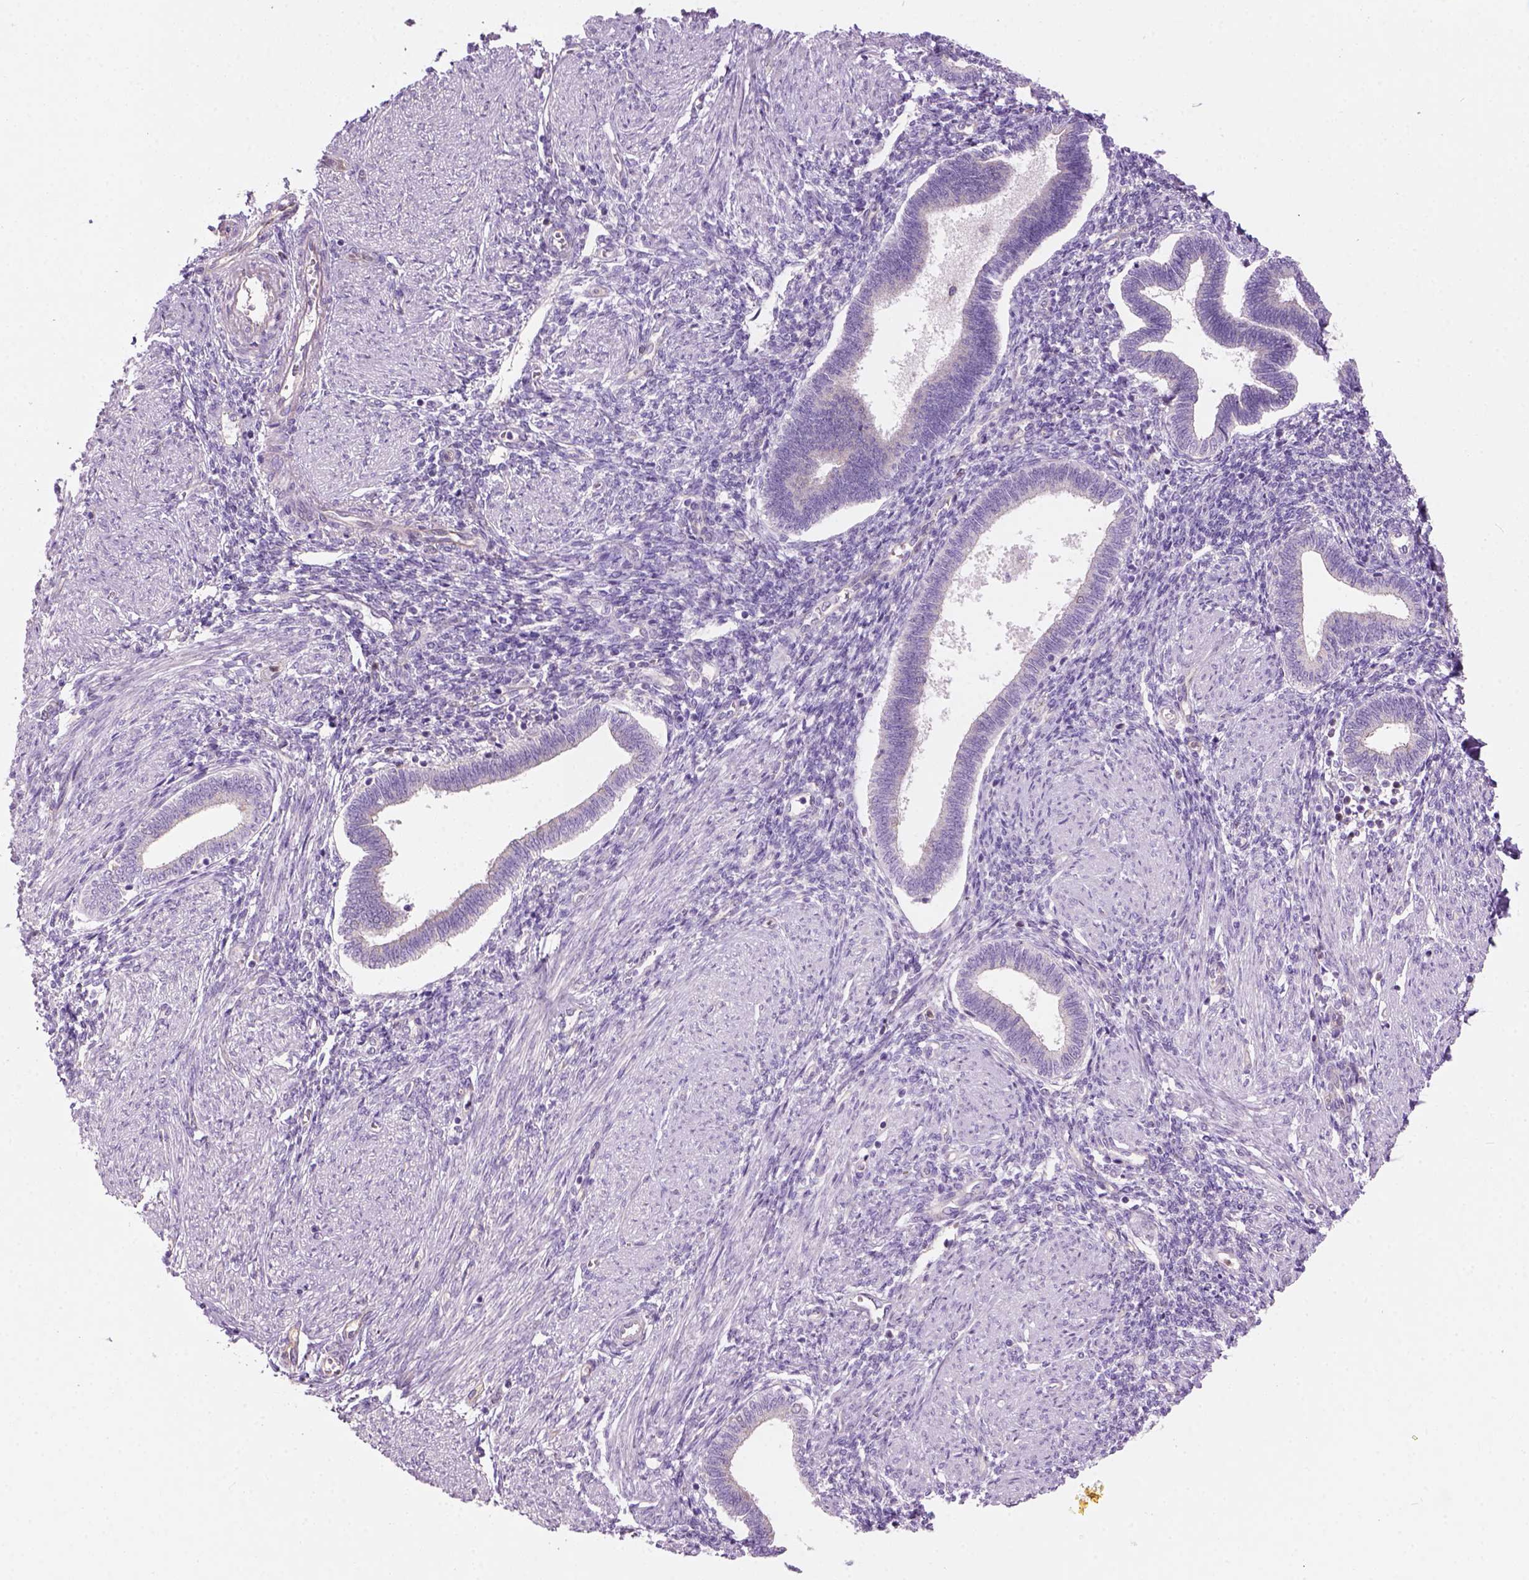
{"staining": {"intensity": "negative", "quantity": "none", "location": "none"}, "tissue": "endometrium", "cell_type": "Cells in endometrial stroma", "image_type": "normal", "snomed": [{"axis": "morphology", "description": "Normal tissue, NOS"}, {"axis": "topography", "description": "Endometrium"}], "caption": "DAB immunohistochemical staining of benign human endometrium reveals no significant expression in cells in endometrial stroma. (Brightfield microscopy of DAB IHC at high magnification).", "gene": "CD84", "patient": {"sex": "female", "age": 42}}